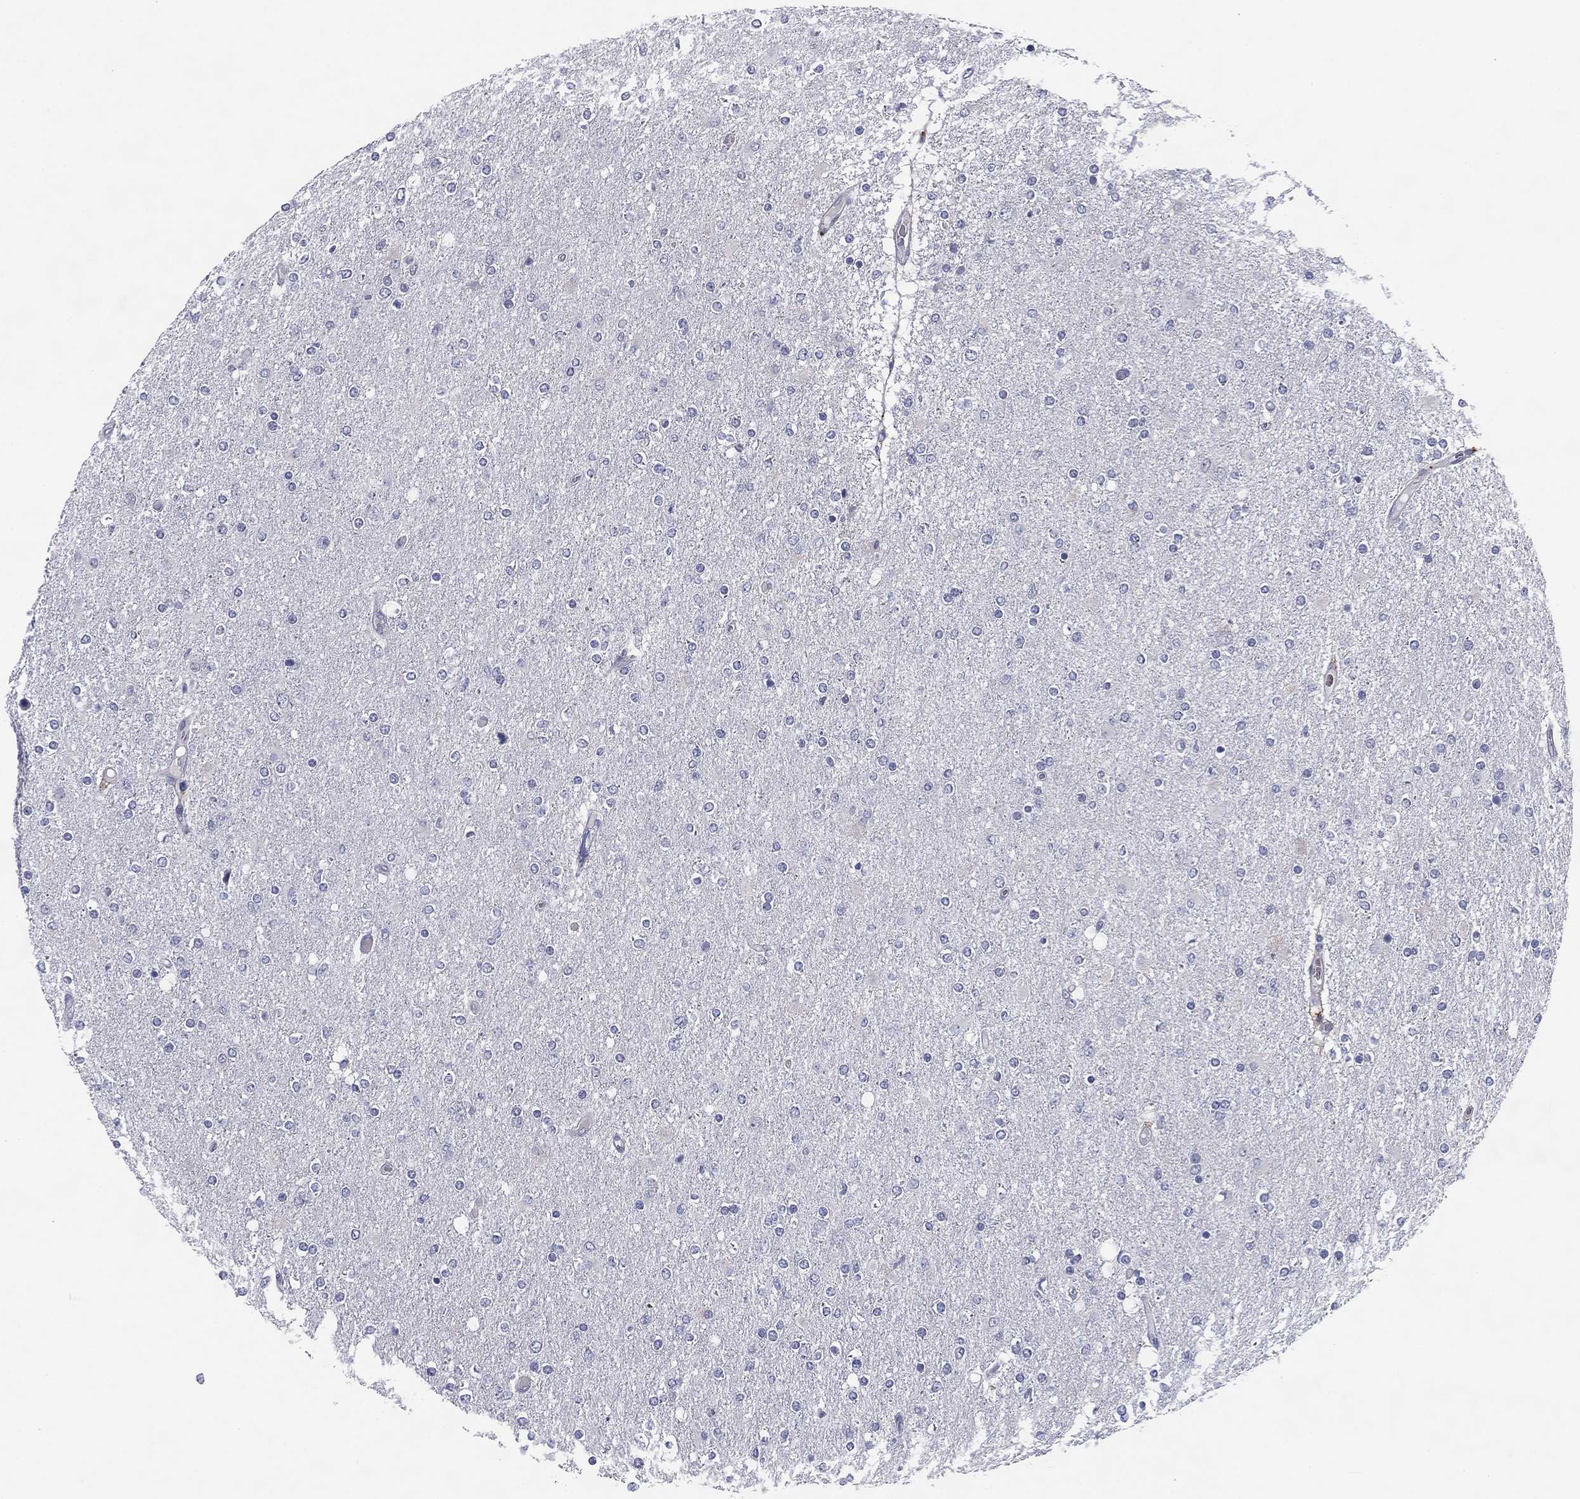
{"staining": {"intensity": "negative", "quantity": "none", "location": "none"}, "tissue": "glioma", "cell_type": "Tumor cells", "image_type": "cancer", "snomed": [{"axis": "morphology", "description": "Glioma, malignant, High grade"}, {"axis": "topography", "description": "Cerebral cortex"}], "caption": "This is an IHC photomicrograph of glioma. There is no staining in tumor cells.", "gene": "REXO5", "patient": {"sex": "male", "age": 70}}